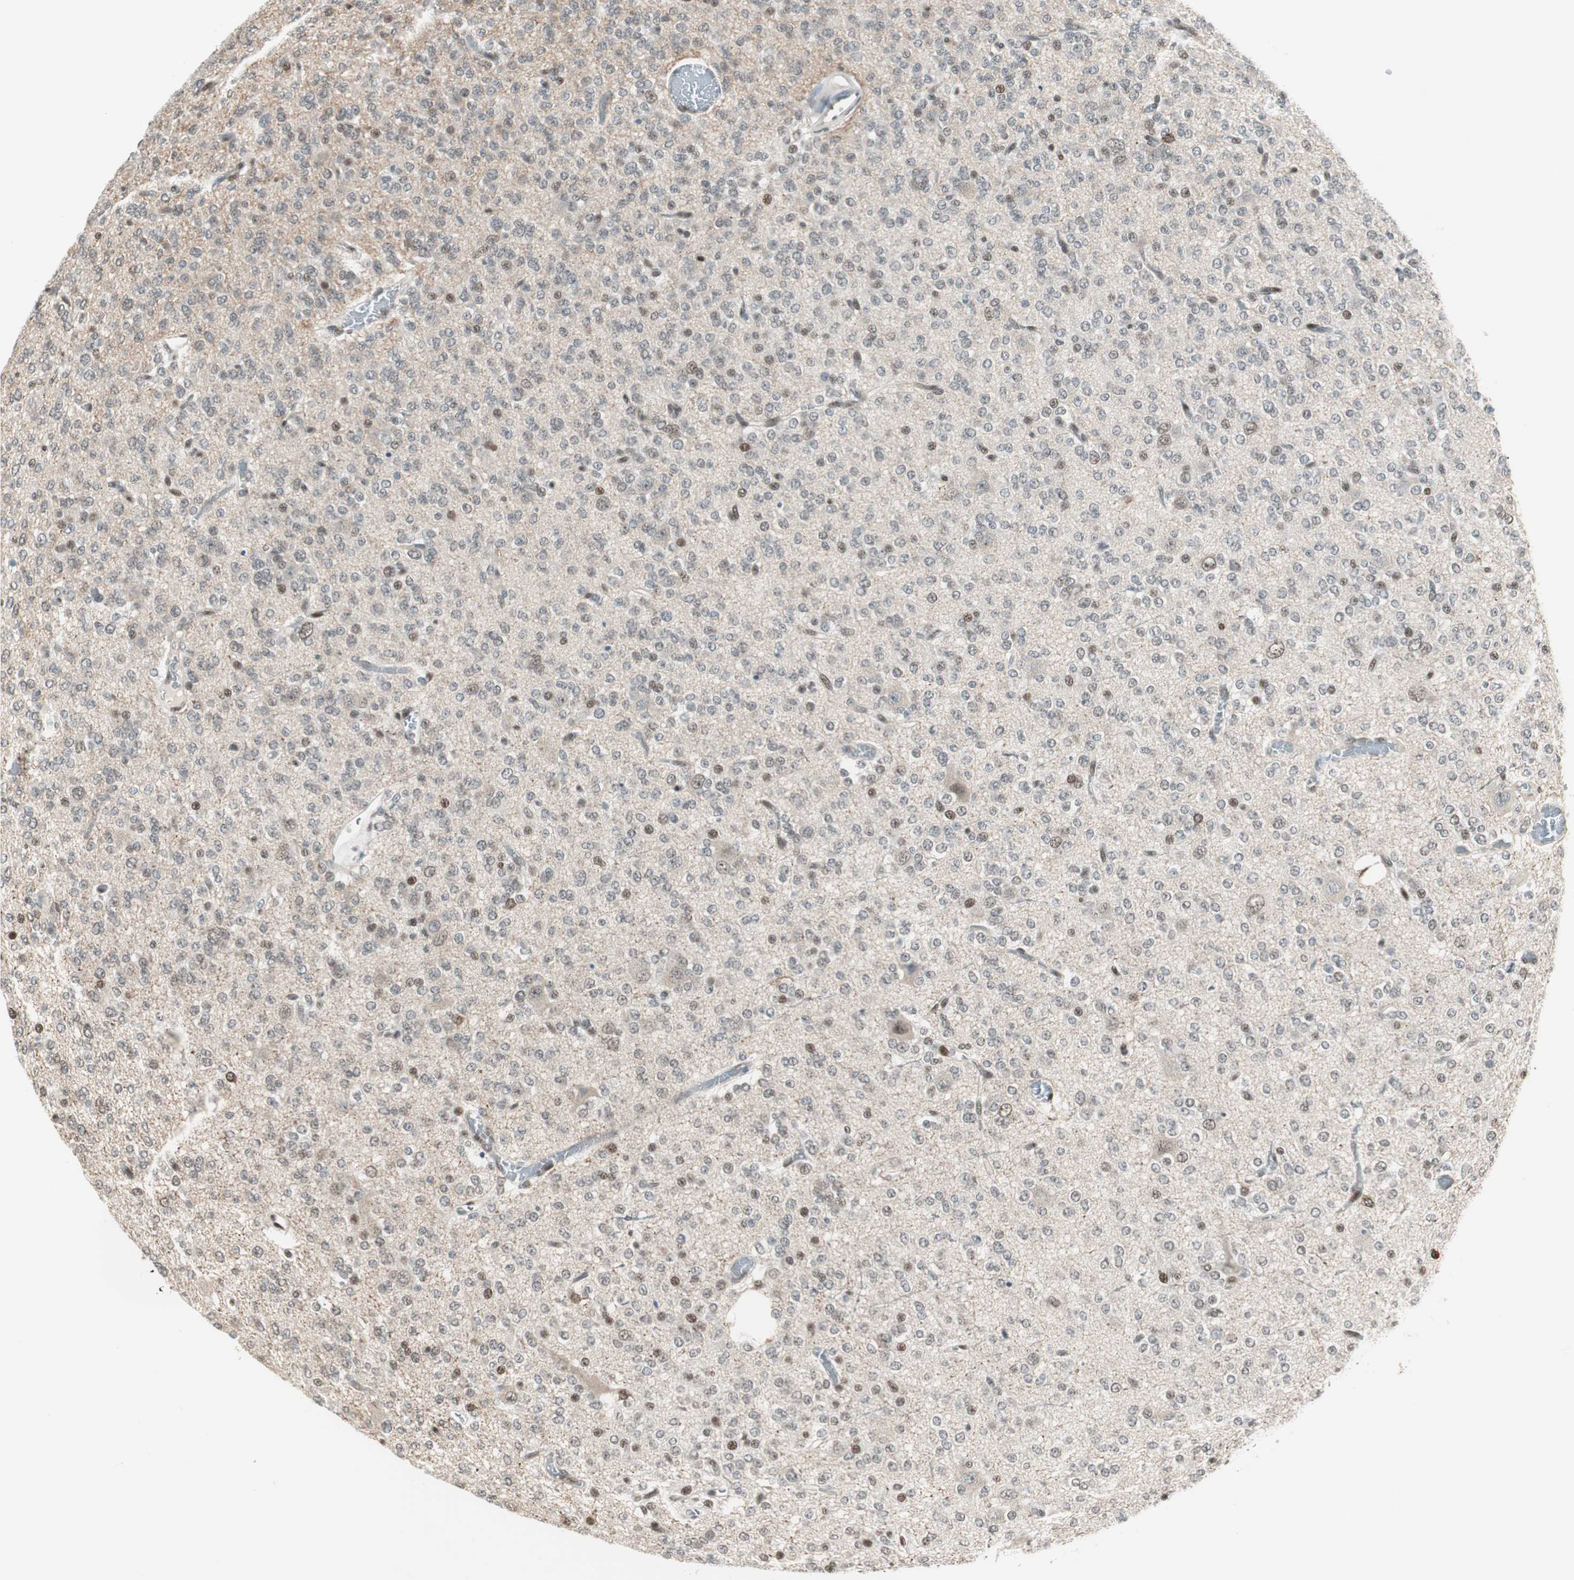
{"staining": {"intensity": "moderate", "quantity": "<25%", "location": "nuclear"}, "tissue": "glioma", "cell_type": "Tumor cells", "image_type": "cancer", "snomed": [{"axis": "morphology", "description": "Glioma, malignant, Low grade"}, {"axis": "topography", "description": "Brain"}], "caption": "A photomicrograph showing moderate nuclear expression in about <25% of tumor cells in glioma, as visualized by brown immunohistochemical staining.", "gene": "ZBTB17", "patient": {"sex": "male", "age": 38}}